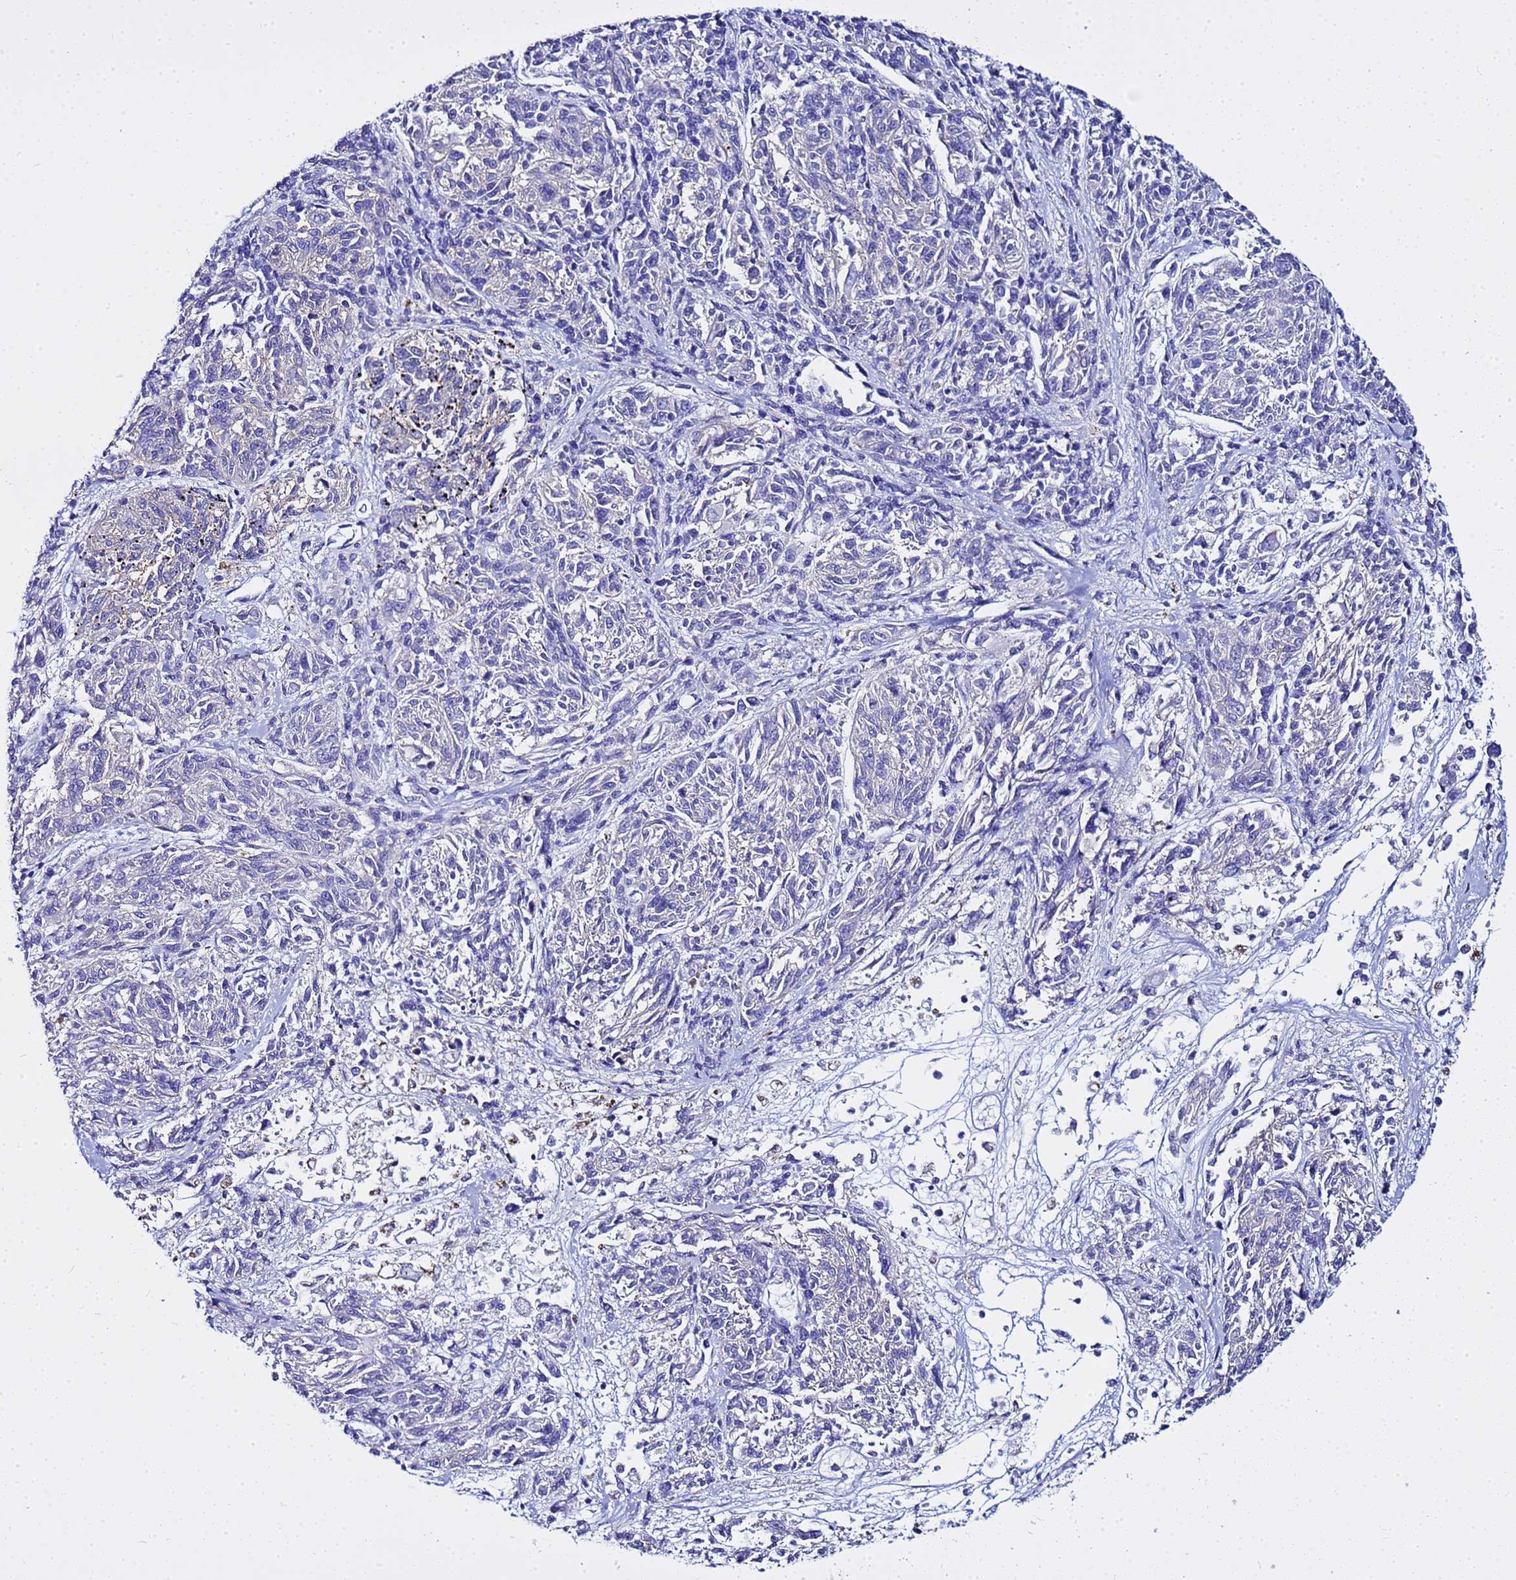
{"staining": {"intensity": "negative", "quantity": "none", "location": "none"}, "tissue": "melanoma", "cell_type": "Tumor cells", "image_type": "cancer", "snomed": [{"axis": "morphology", "description": "Malignant melanoma, NOS"}, {"axis": "topography", "description": "Skin"}], "caption": "Tumor cells show no significant expression in malignant melanoma.", "gene": "USP18", "patient": {"sex": "male", "age": 53}}